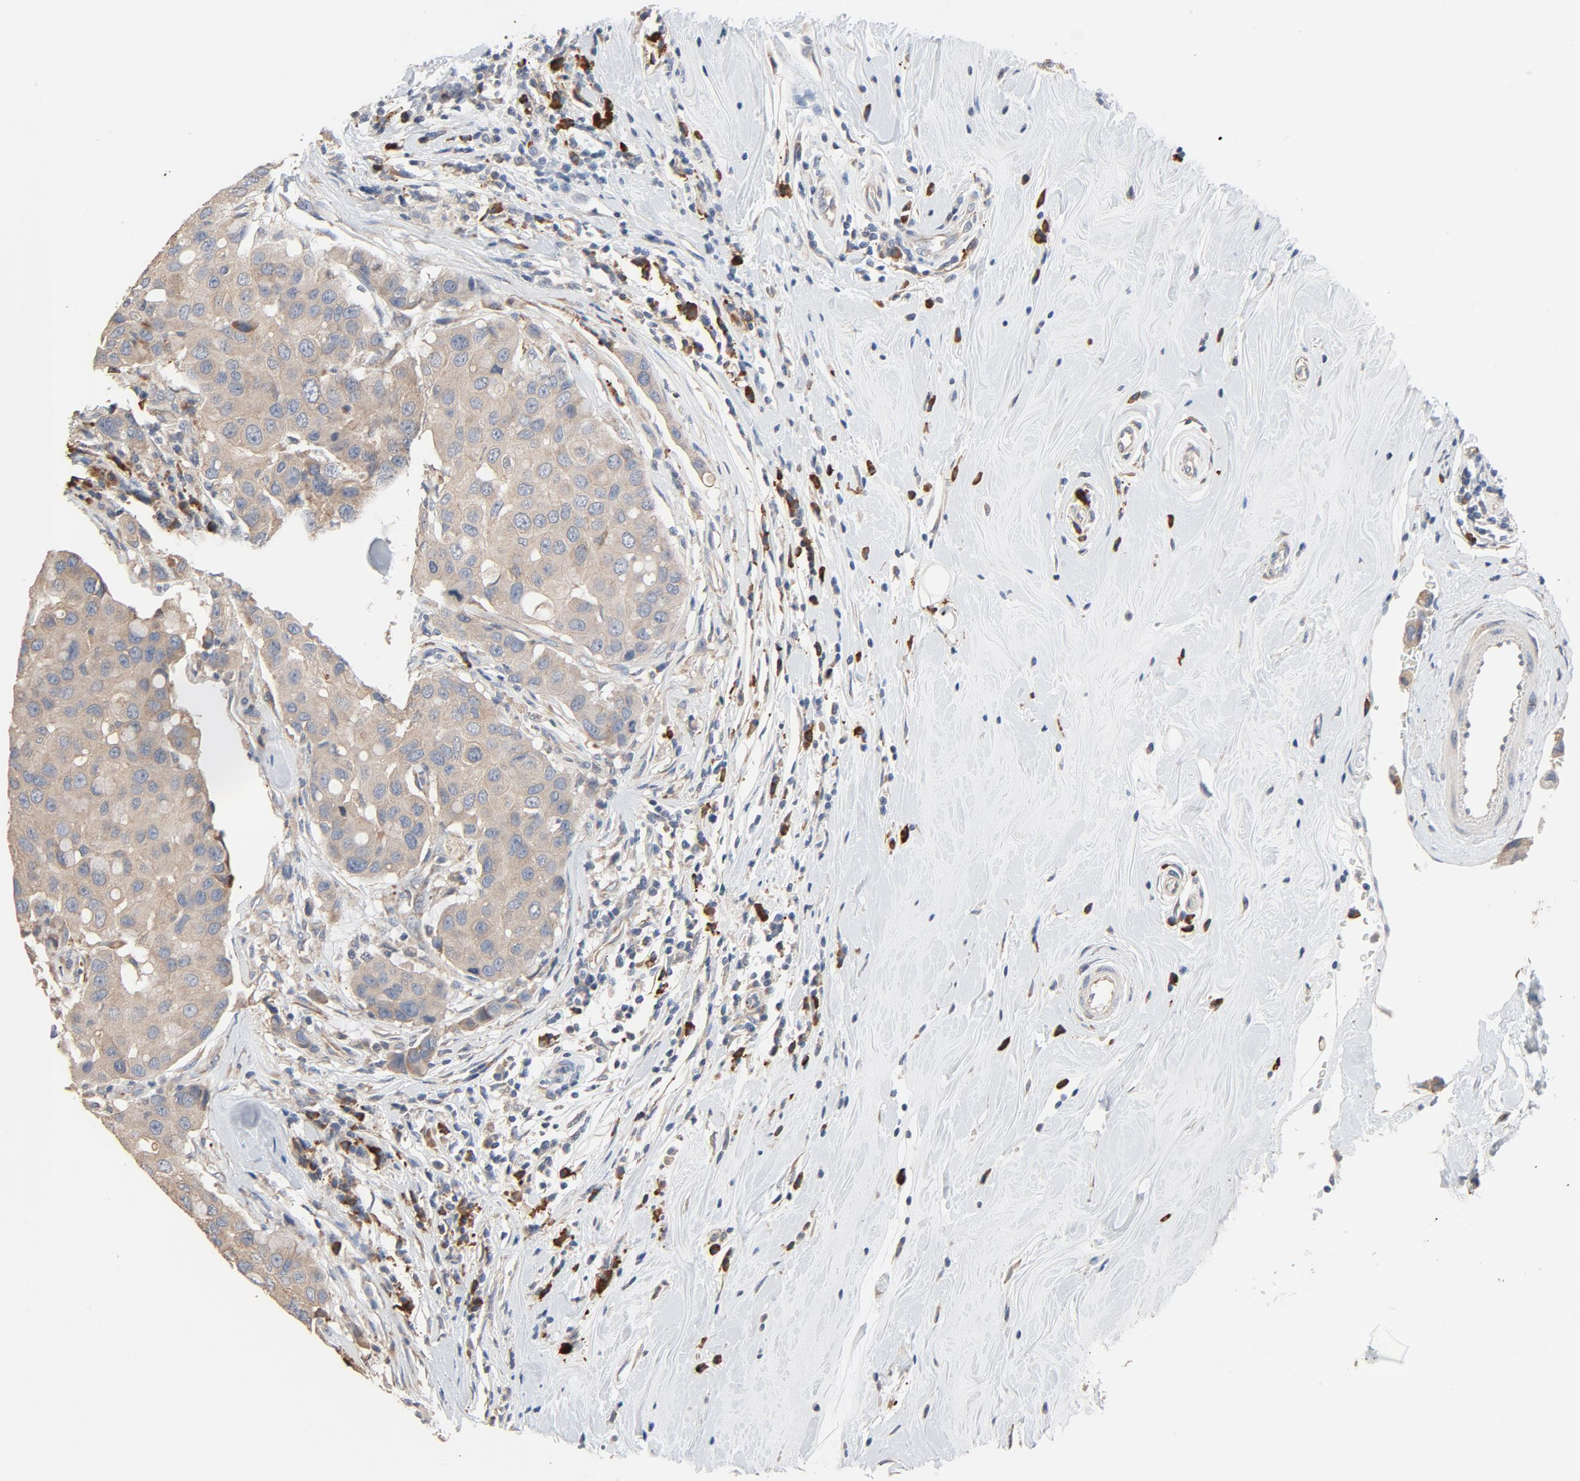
{"staining": {"intensity": "weak", "quantity": ">75%", "location": "cytoplasmic/membranous"}, "tissue": "breast cancer", "cell_type": "Tumor cells", "image_type": "cancer", "snomed": [{"axis": "morphology", "description": "Duct carcinoma"}, {"axis": "topography", "description": "Breast"}], "caption": "Protein expression analysis of breast cancer reveals weak cytoplasmic/membranous expression in about >75% of tumor cells.", "gene": "TLR4", "patient": {"sex": "female", "age": 27}}